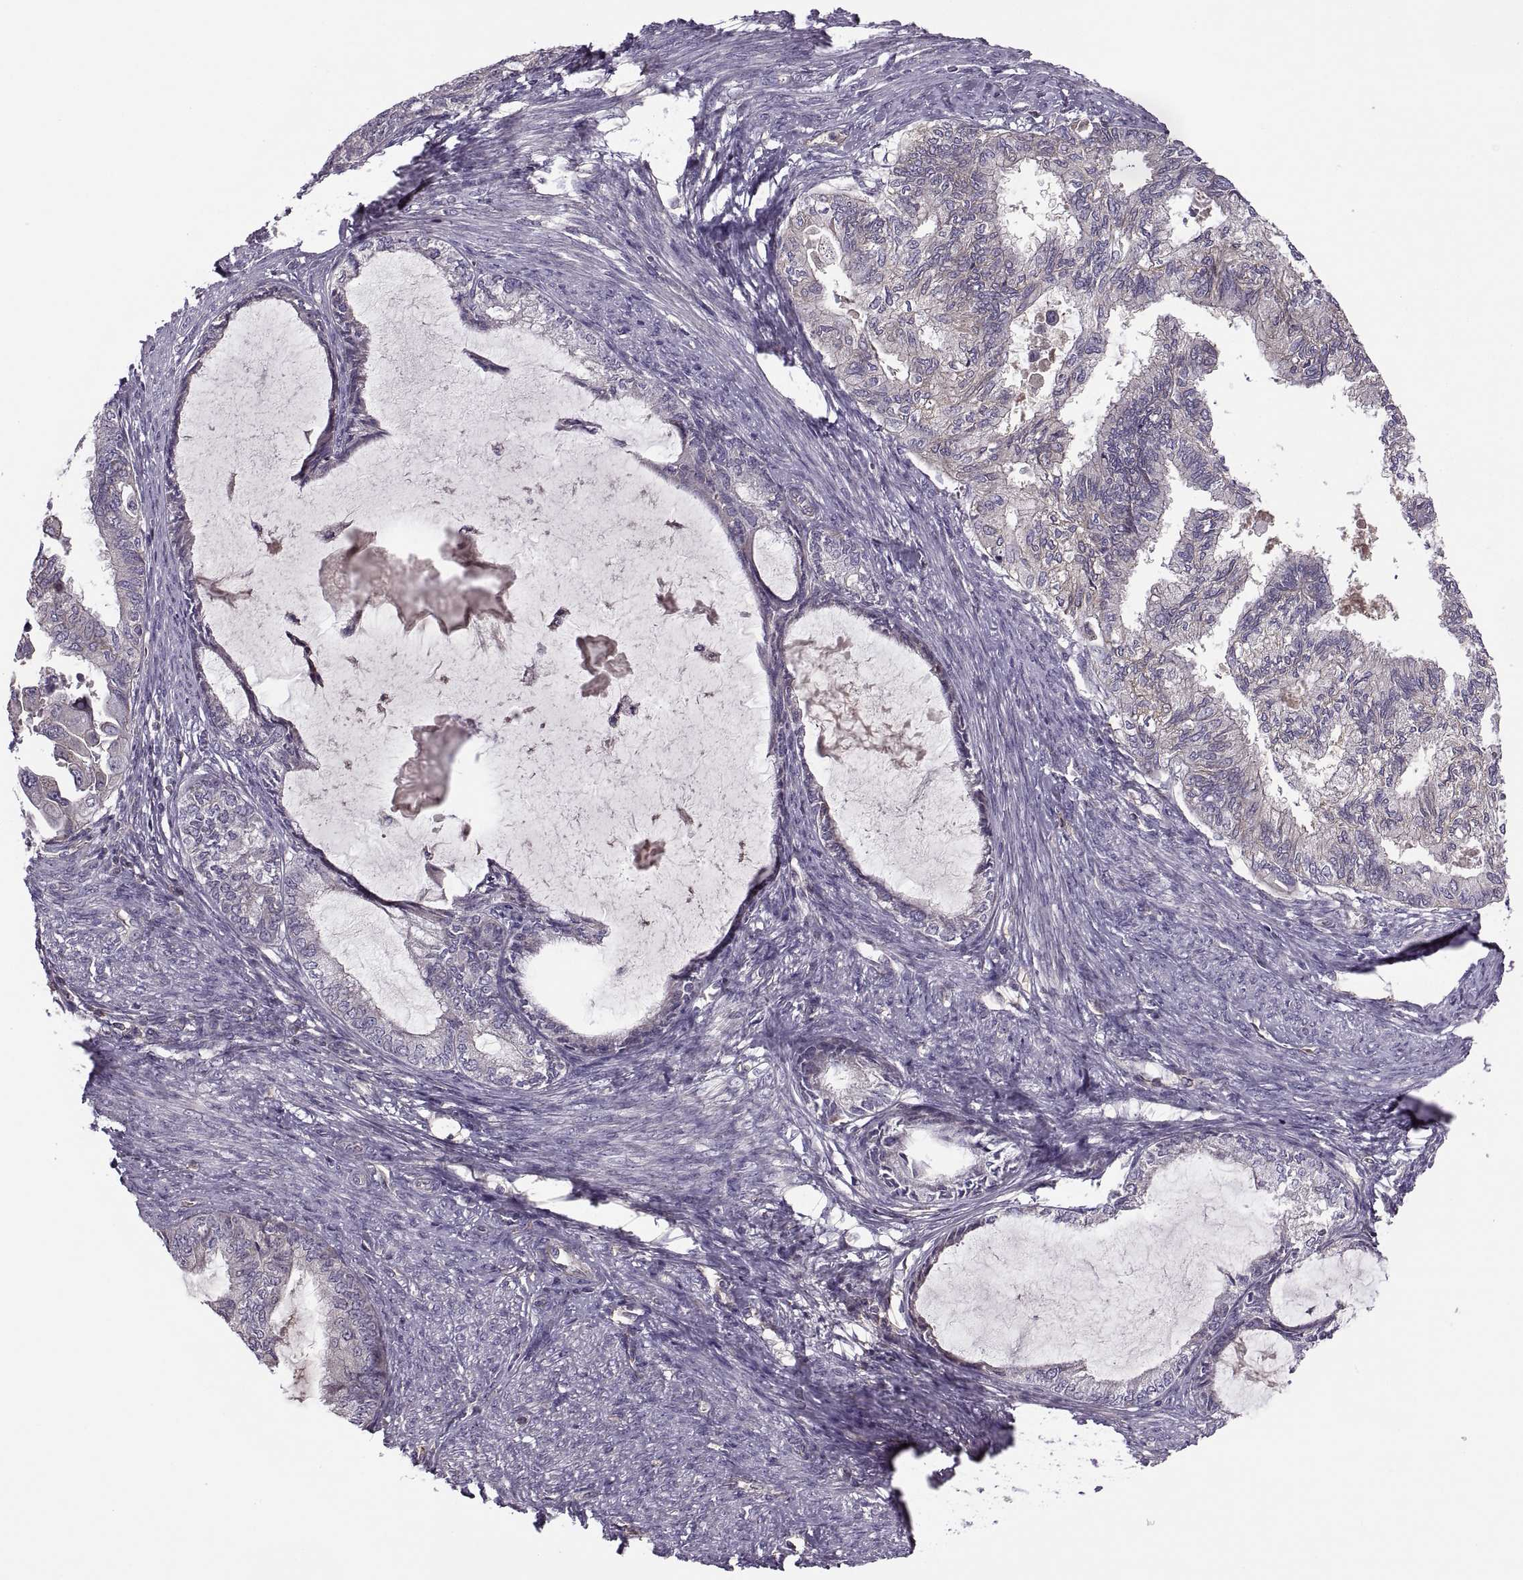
{"staining": {"intensity": "weak", "quantity": "<25%", "location": "cytoplasmic/membranous"}, "tissue": "endometrial cancer", "cell_type": "Tumor cells", "image_type": "cancer", "snomed": [{"axis": "morphology", "description": "Adenocarcinoma, NOS"}, {"axis": "topography", "description": "Endometrium"}], "caption": "Immunohistochemistry histopathology image of neoplastic tissue: human endometrial cancer (adenocarcinoma) stained with DAB demonstrates no significant protein positivity in tumor cells. (IHC, brightfield microscopy, high magnification).", "gene": "SLC2A3", "patient": {"sex": "female", "age": 86}}